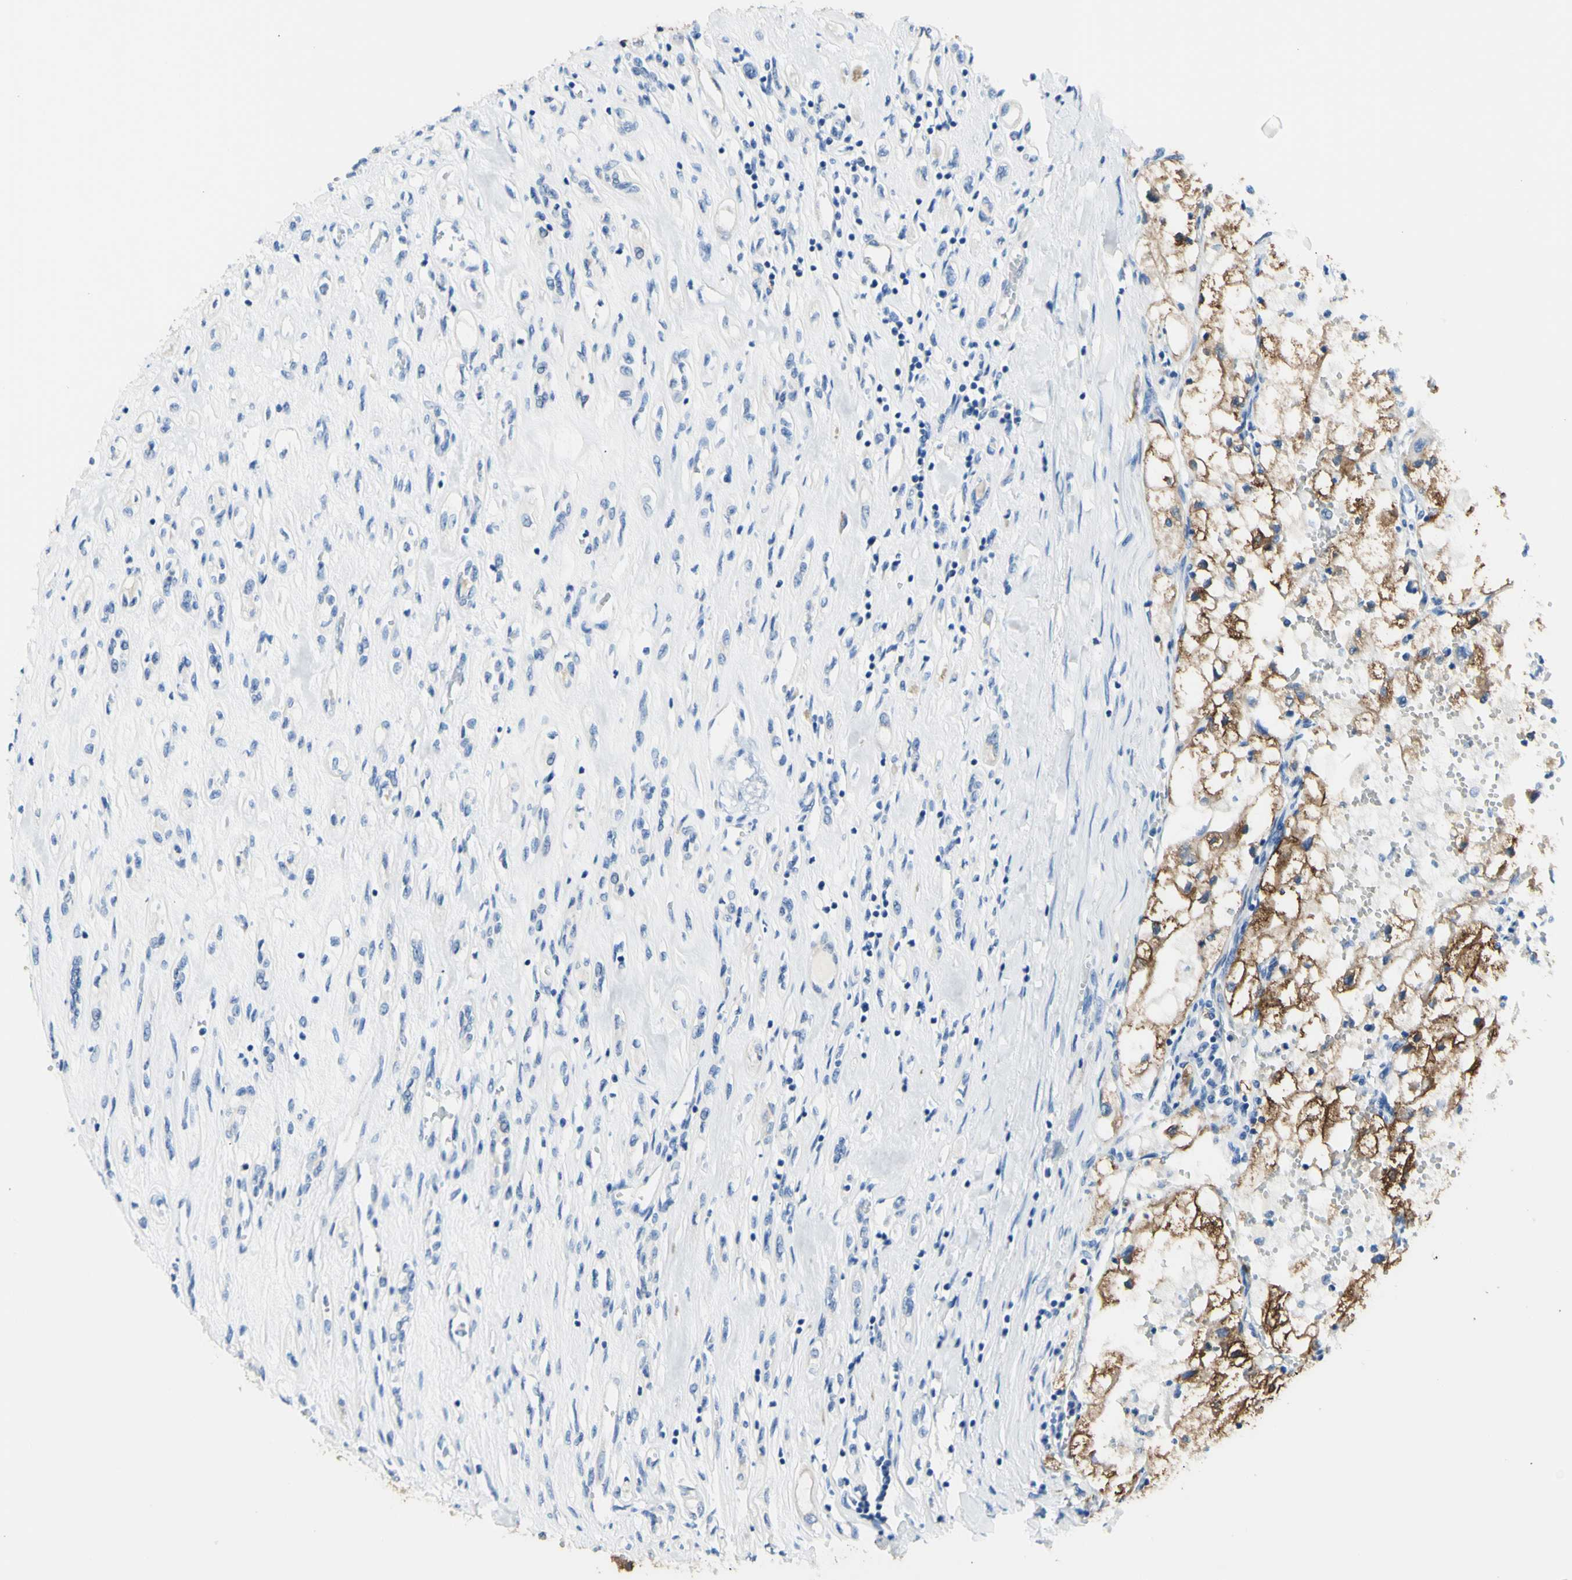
{"staining": {"intensity": "negative", "quantity": "none", "location": "none"}, "tissue": "renal cancer", "cell_type": "Tumor cells", "image_type": "cancer", "snomed": [{"axis": "morphology", "description": "Adenocarcinoma, NOS"}, {"axis": "topography", "description": "Kidney"}], "caption": "Renal cancer (adenocarcinoma) stained for a protein using immunohistochemistry reveals no expression tumor cells.", "gene": "HPCA", "patient": {"sex": "female", "age": 70}}